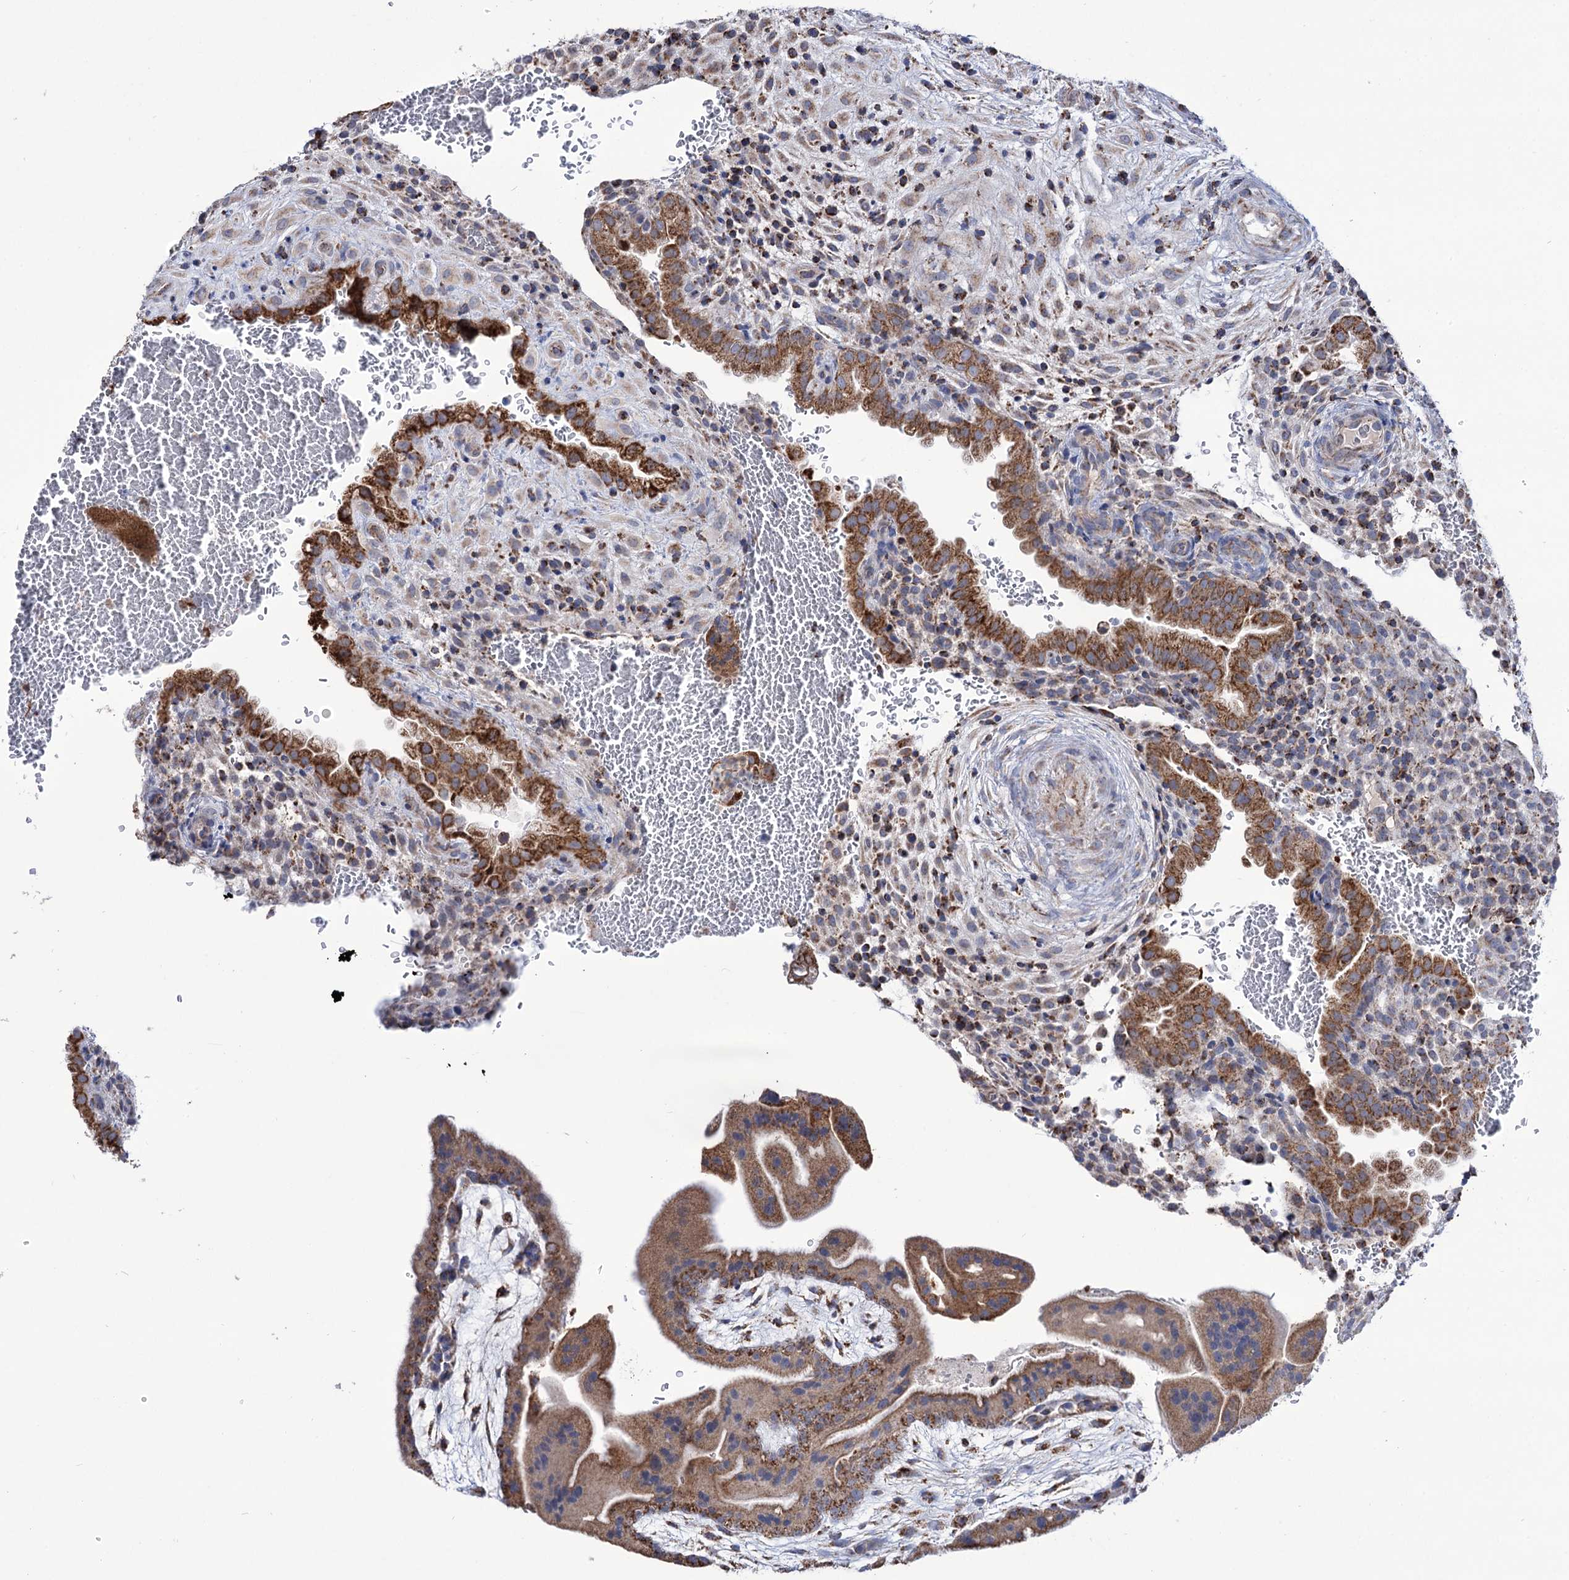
{"staining": {"intensity": "moderate", "quantity": ">75%", "location": "cytoplasmic/membranous"}, "tissue": "placenta", "cell_type": "Trophoblastic cells", "image_type": "normal", "snomed": [{"axis": "morphology", "description": "Normal tissue, NOS"}, {"axis": "topography", "description": "Placenta"}], "caption": "DAB (3,3'-diaminobenzidine) immunohistochemical staining of benign human placenta demonstrates moderate cytoplasmic/membranous protein staining in about >75% of trophoblastic cells. The staining is performed using DAB brown chromogen to label protein expression. The nuclei are counter-stained blue using hematoxylin.", "gene": "ABHD10", "patient": {"sex": "female", "age": 35}}